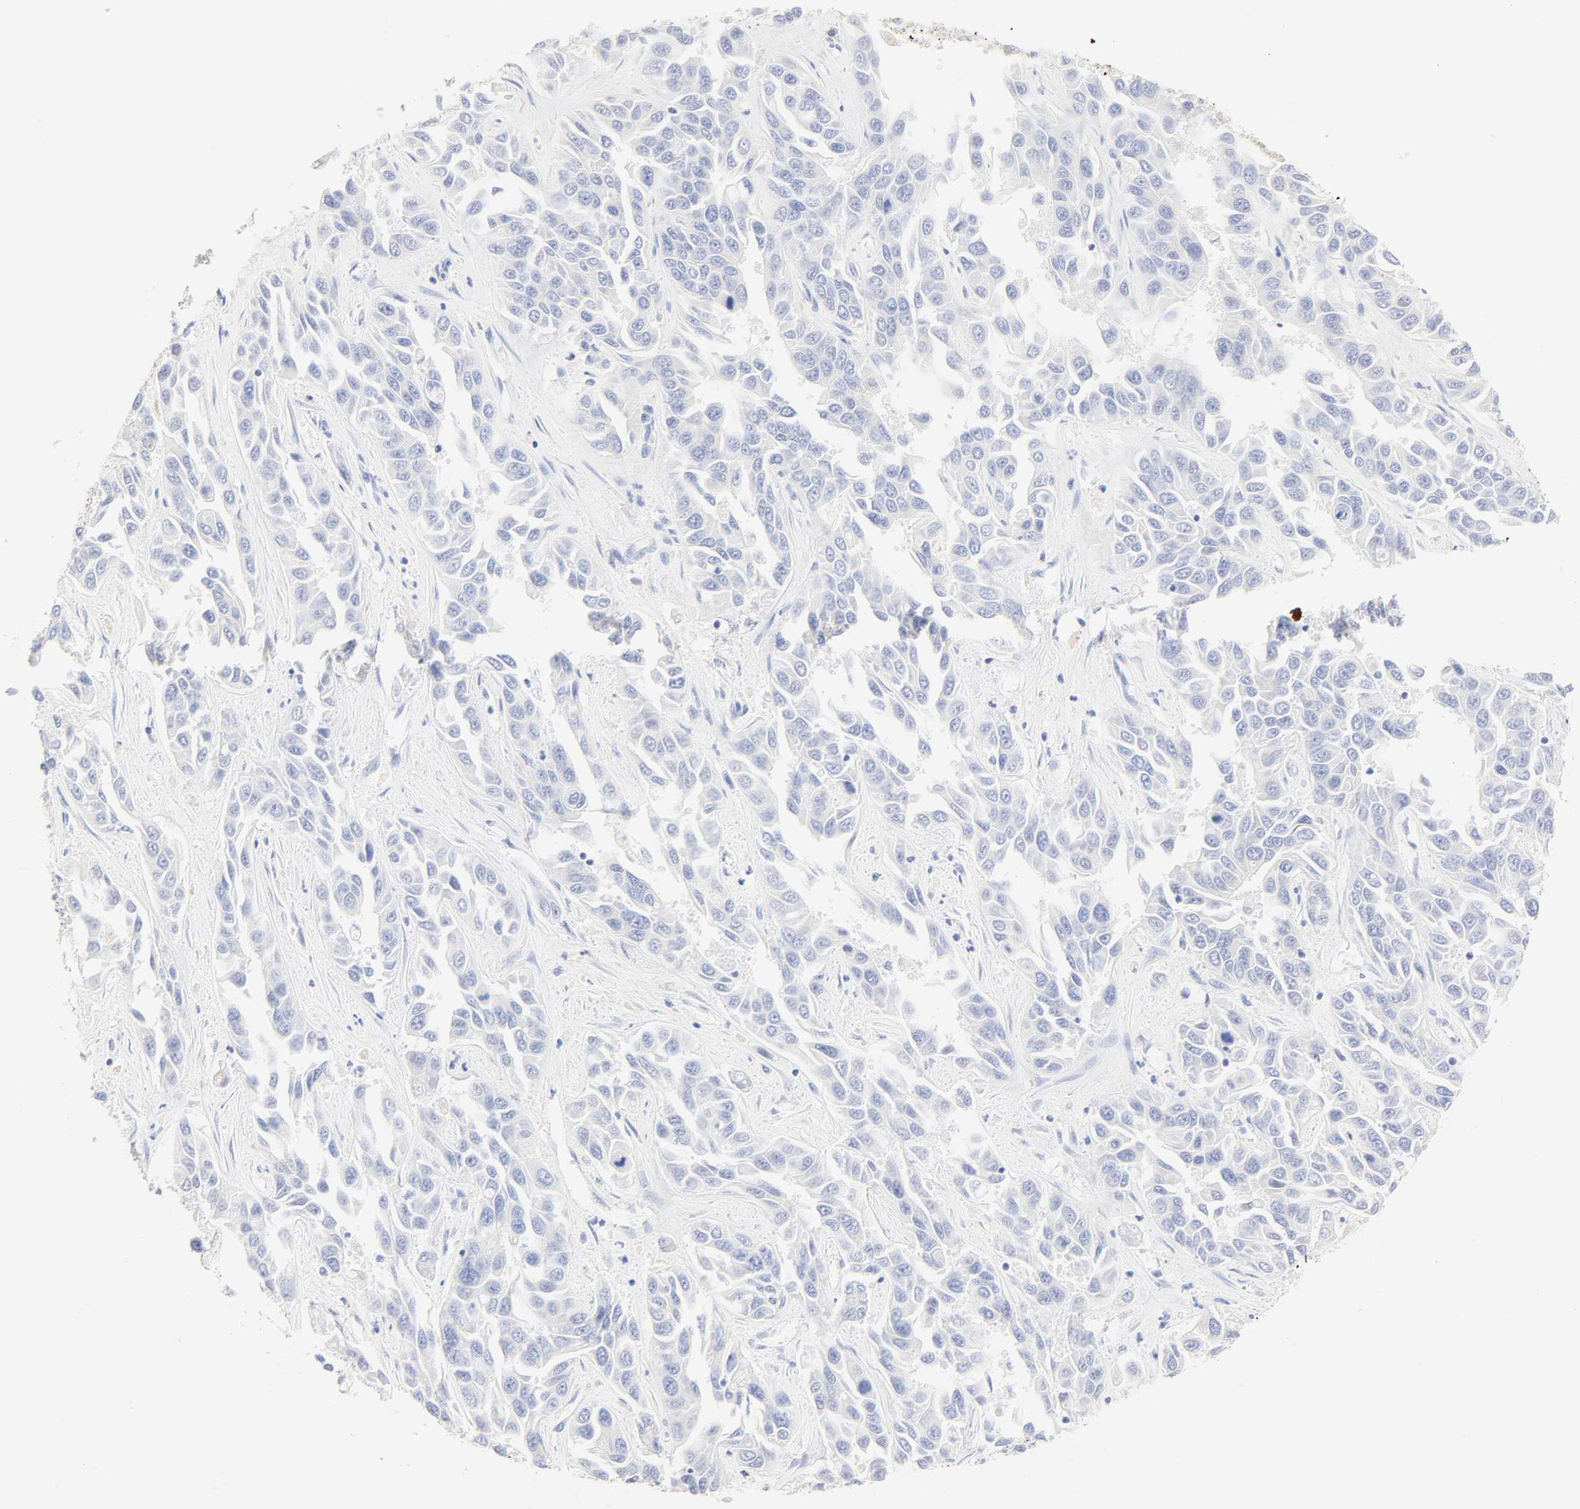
{"staining": {"intensity": "negative", "quantity": "none", "location": "none"}, "tissue": "liver cancer", "cell_type": "Tumor cells", "image_type": "cancer", "snomed": [{"axis": "morphology", "description": "Cholangiocarcinoma"}, {"axis": "topography", "description": "Liver"}], "caption": "Image shows no protein positivity in tumor cells of liver cancer (cholangiocarcinoma) tissue.", "gene": "SLCO1B3", "patient": {"sex": "female", "age": 52}}